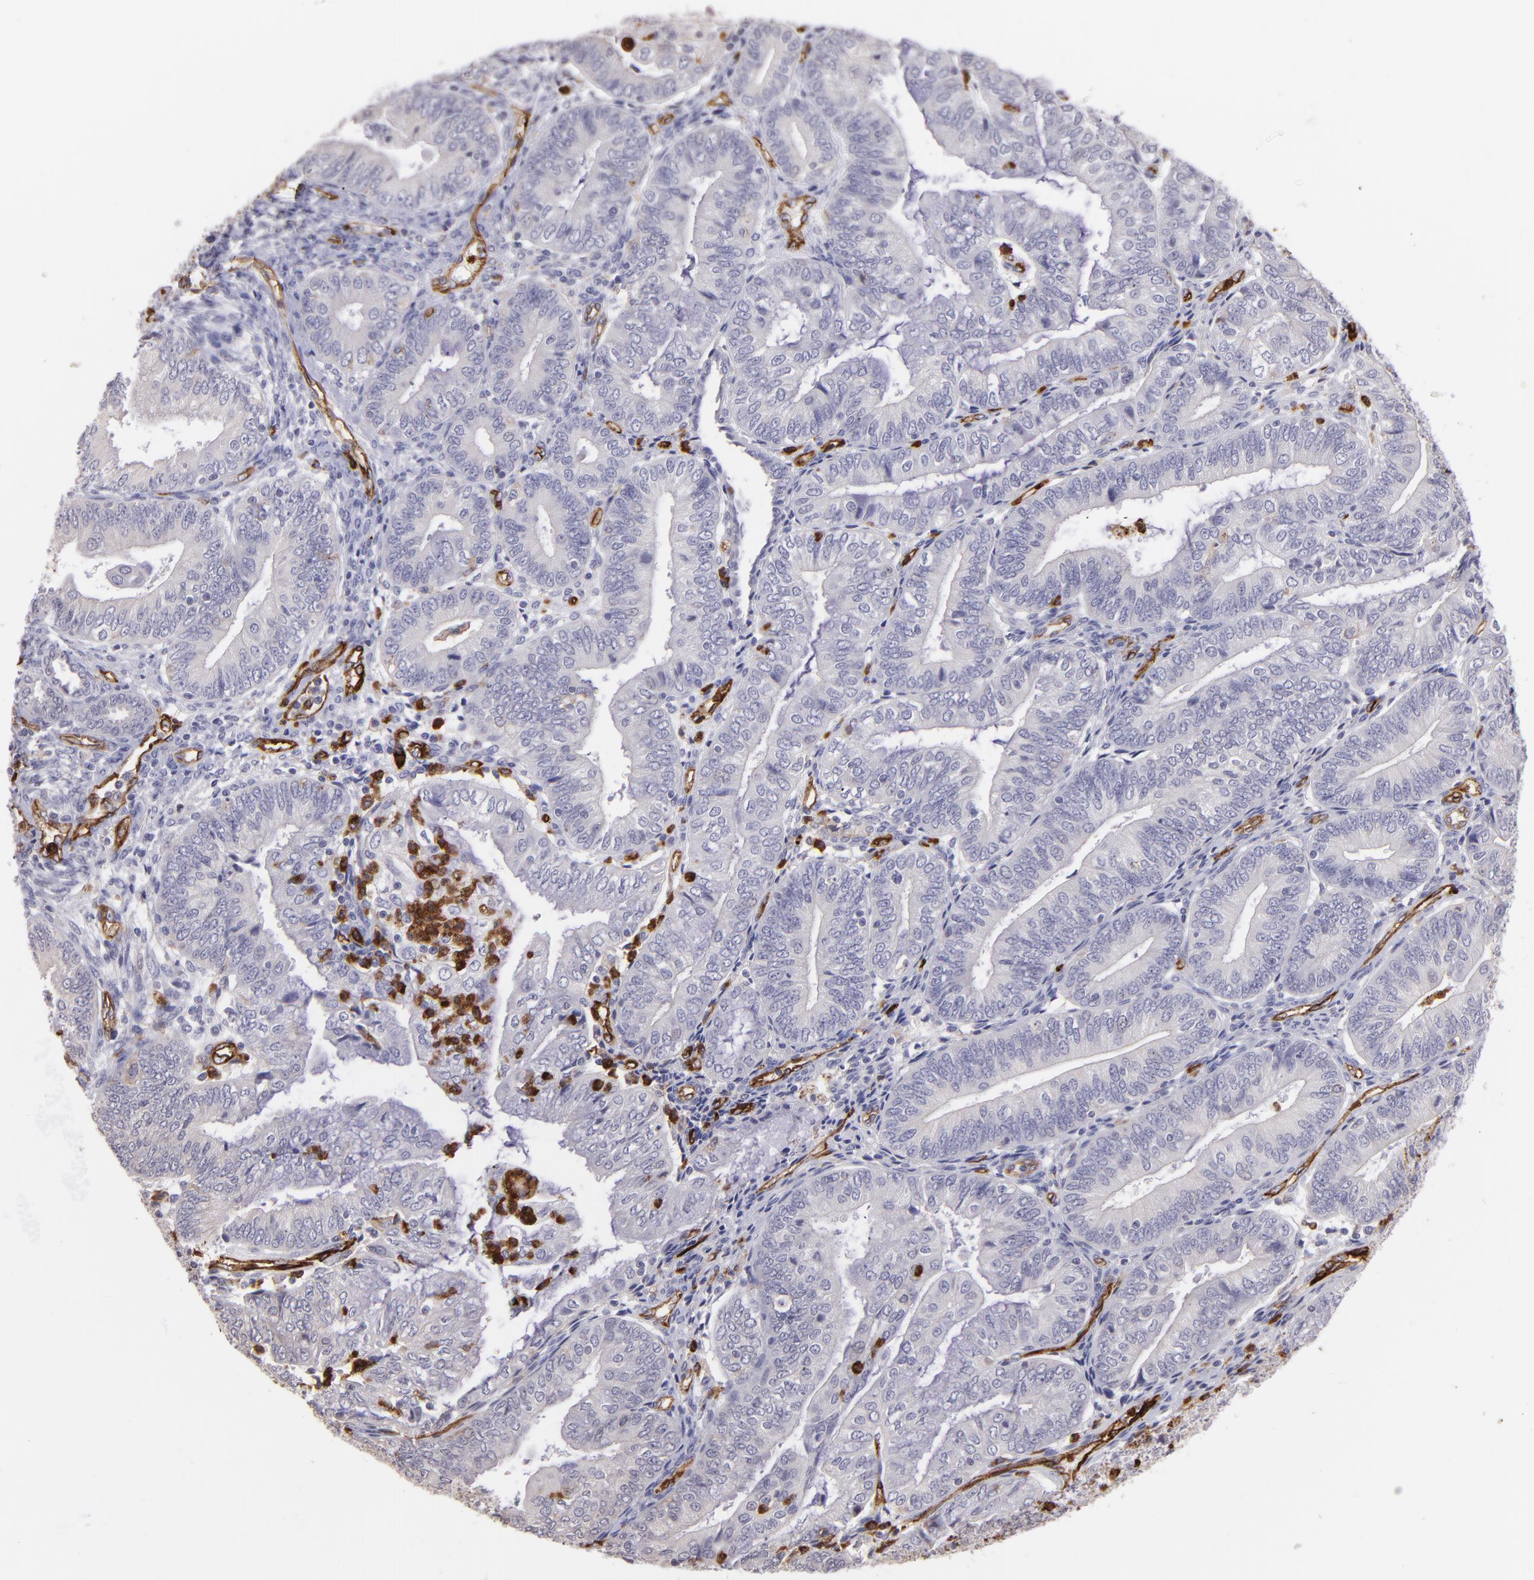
{"staining": {"intensity": "negative", "quantity": "none", "location": "none"}, "tissue": "endometrial cancer", "cell_type": "Tumor cells", "image_type": "cancer", "snomed": [{"axis": "morphology", "description": "Adenocarcinoma, NOS"}, {"axis": "topography", "description": "Endometrium"}], "caption": "A micrograph of human endometrial cancer (adenocarcinoma) is negative for staining in tumor cells. Brightfield microscopy of IHC stained with DAB (brown) and hematoxylin (blue), captured at high magnification.", "gene": "DYSF", "patient": {"sex": "female", "age": 55}}